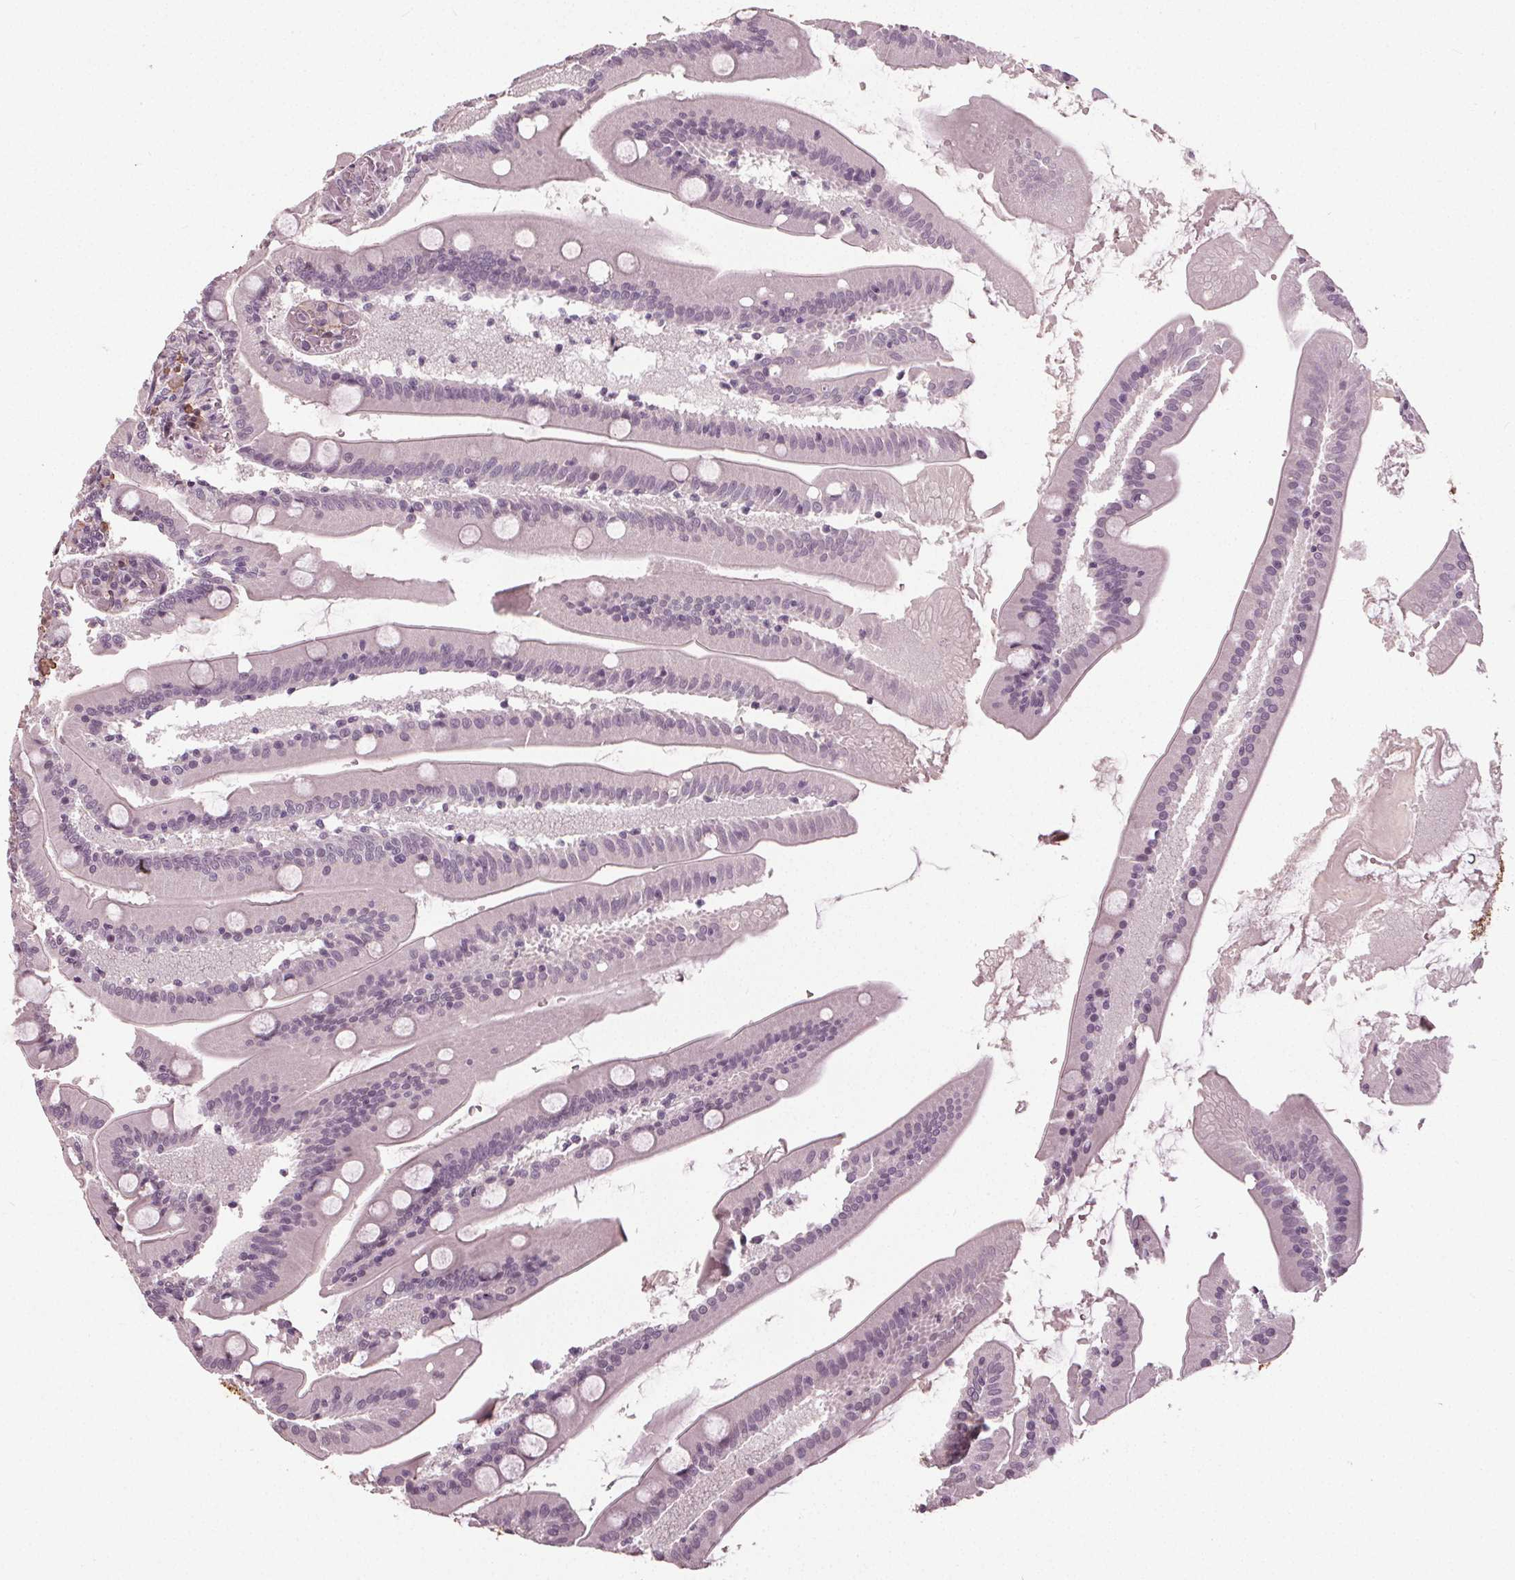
{"staining": {"intensity": "negative", "quantity": "none", "location": "none"}, "tissue": "small intestine", "cell_type": "Glandular cells", "image_type": "normal", "snomed": [{"axis": "morphology", "description": "Normal tissue, NOS"}, {"axis": "topography", "description": "Small intestine"}], "caption": "Immunohistochemistry photomicrograph of unremarkable small intestine: human small intestine stained with DAB displays no significant protein positivity in glandular cells. (Stains: DAB immunohistochemistry with hematoxylin counter stain, Microscopy: brightfield microscopy at high magnification).", "gene": "PKP1", "patient": {"sex": "male", "age": 37}}